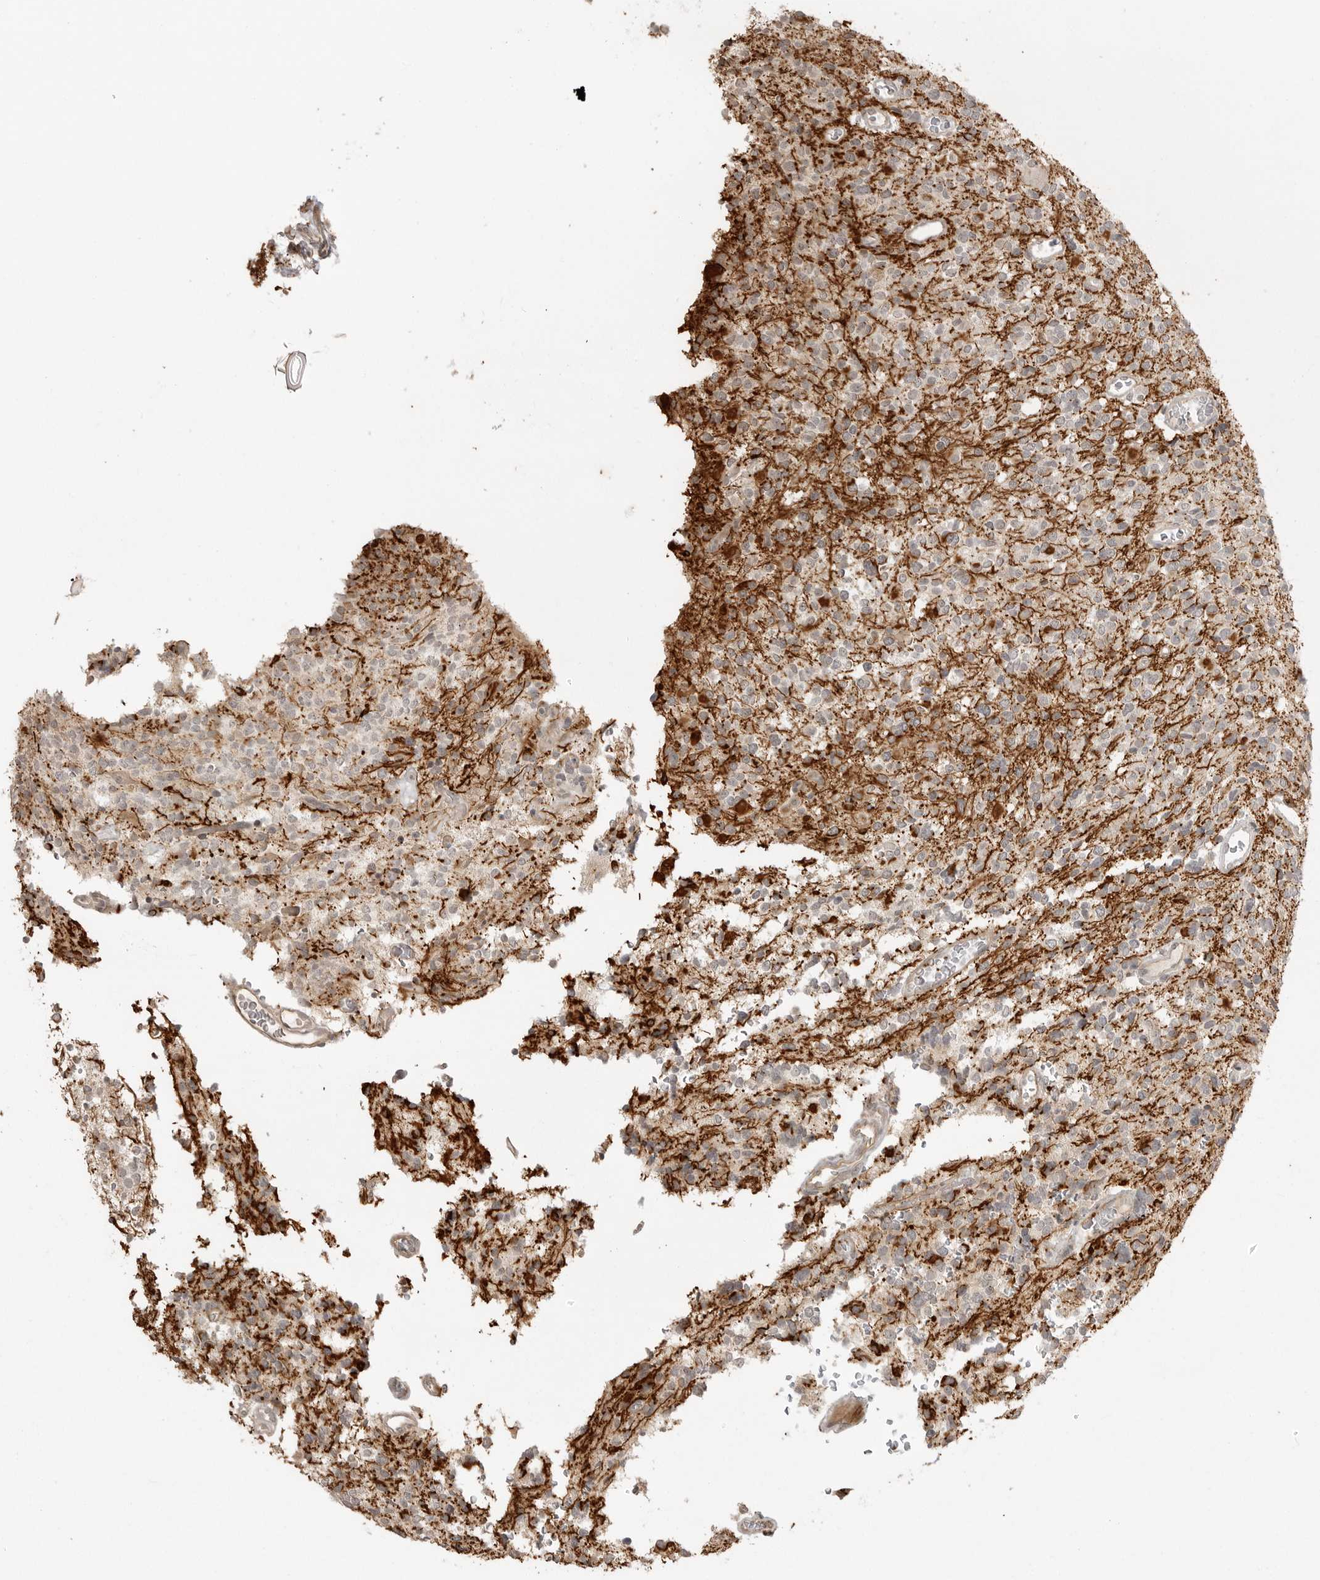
{"staining": {"intensity": "negative", "quantity": "none", "location": "none"}, "tissue": "glioma", "cell_type": "Tumor cells", "image_type": "cancer", "snomed": [{"axis": "morphology", "description": "Glioma, malignant, High grade"}, {"axis": "topography", "description": "Brain"}], "caption": "IHC photomicrograph of human glioma stained for a protein (brown), which reveals no positivity in tumor cells.", "gene": "SMG8", "patient": {"sex": "male", "age": 34}}